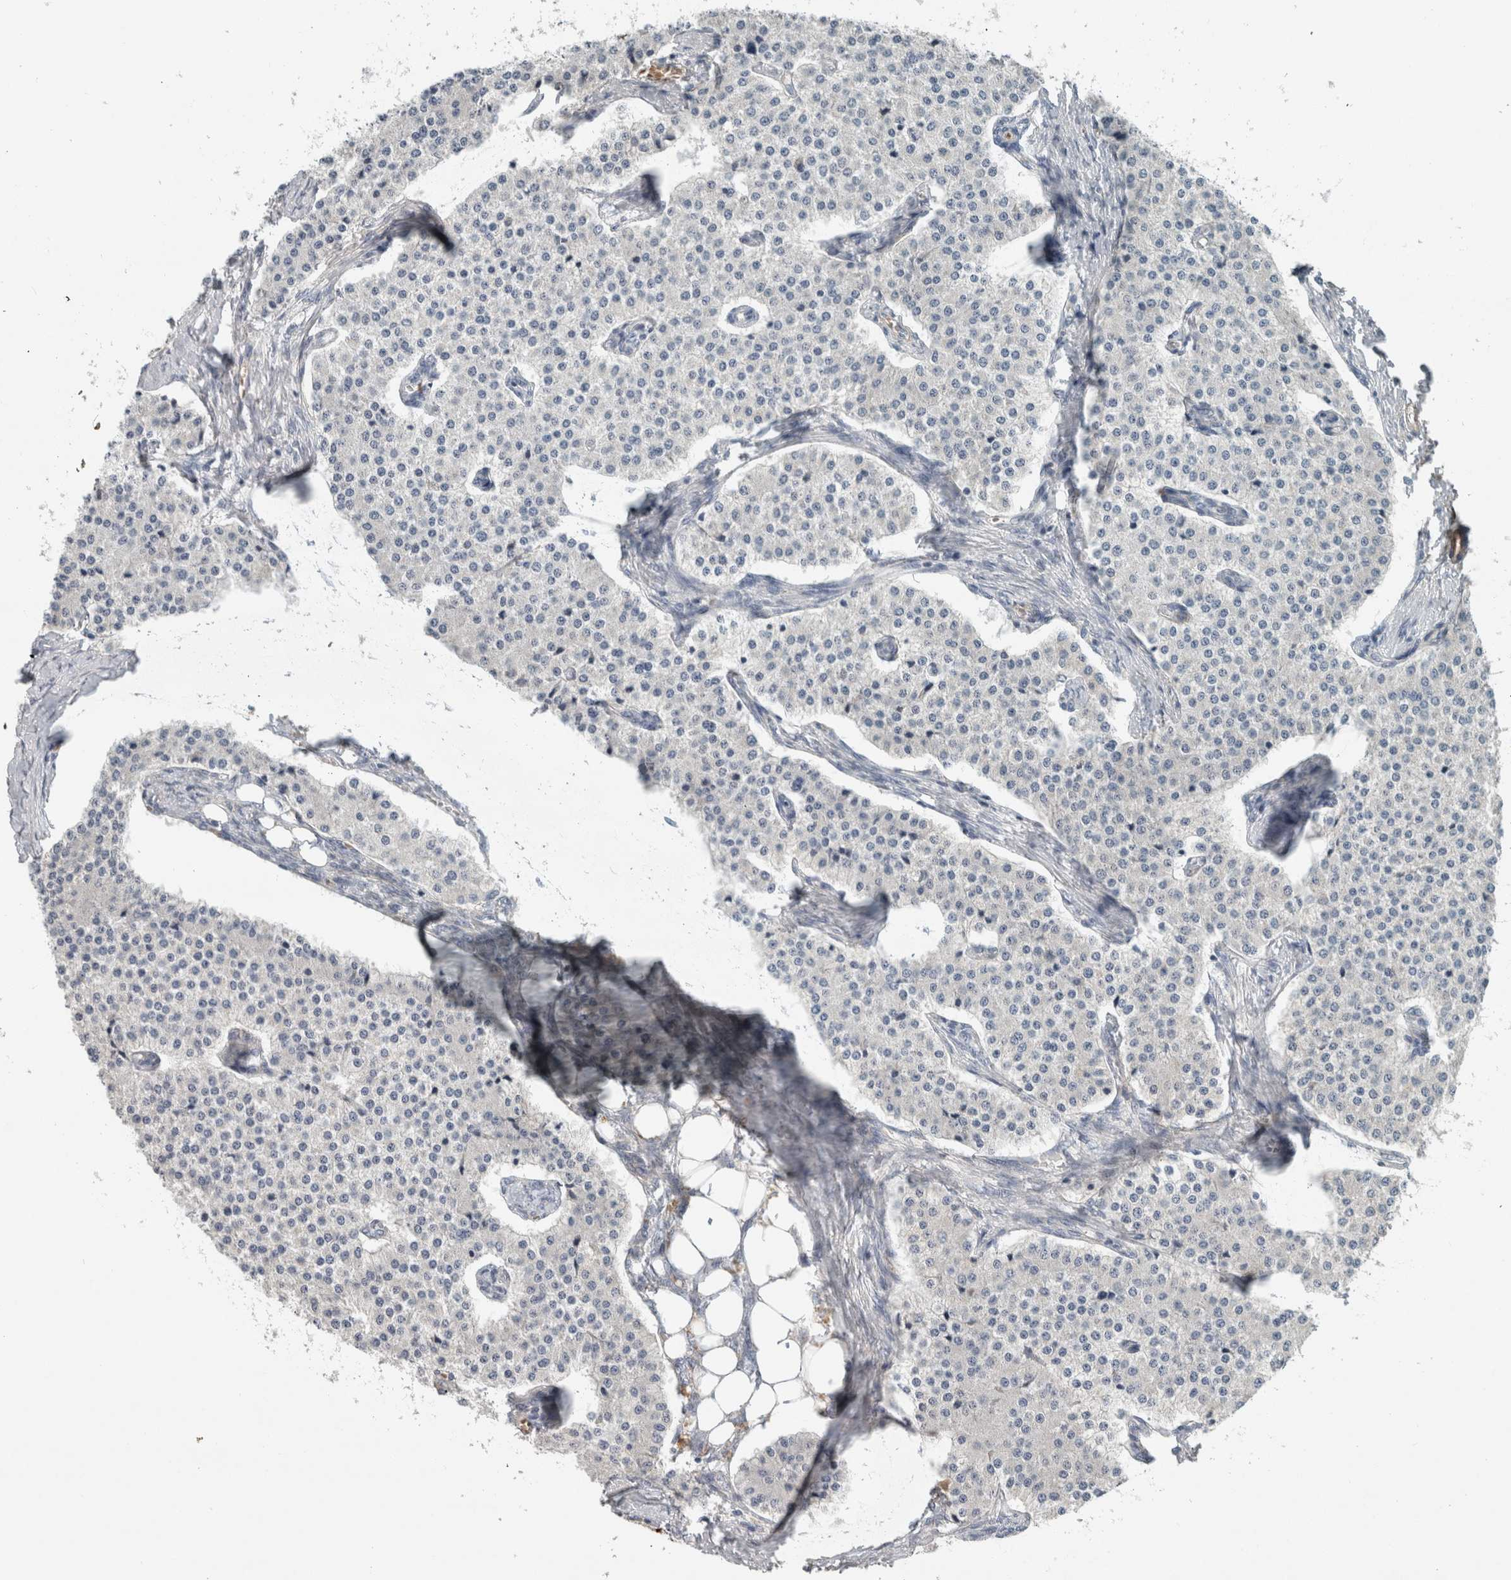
{"staining": {"intensity": "negative", "quantity": "none", "location": "none"}, "tissue": "carcinoid", "cell_type": "Tumor cells", "image_type": "cancer", "snomed": [{"axis": "morphology", "description": "Carcinoid, malignant, NOS"}, {"axis": "topography", "description": "Colon"}], "caption": "Micrograph shows no protein expression in tumor cells of carcinoid tissue. Brightfield microscopy of immunohistochemistry (IHC) stained with DAB (3,3'-diaminobenzidine) (brown) and hematoxylin (blue), captured at high magnification.", "gene": "FN1", "patient": {"sex": "female", "age": 52}}